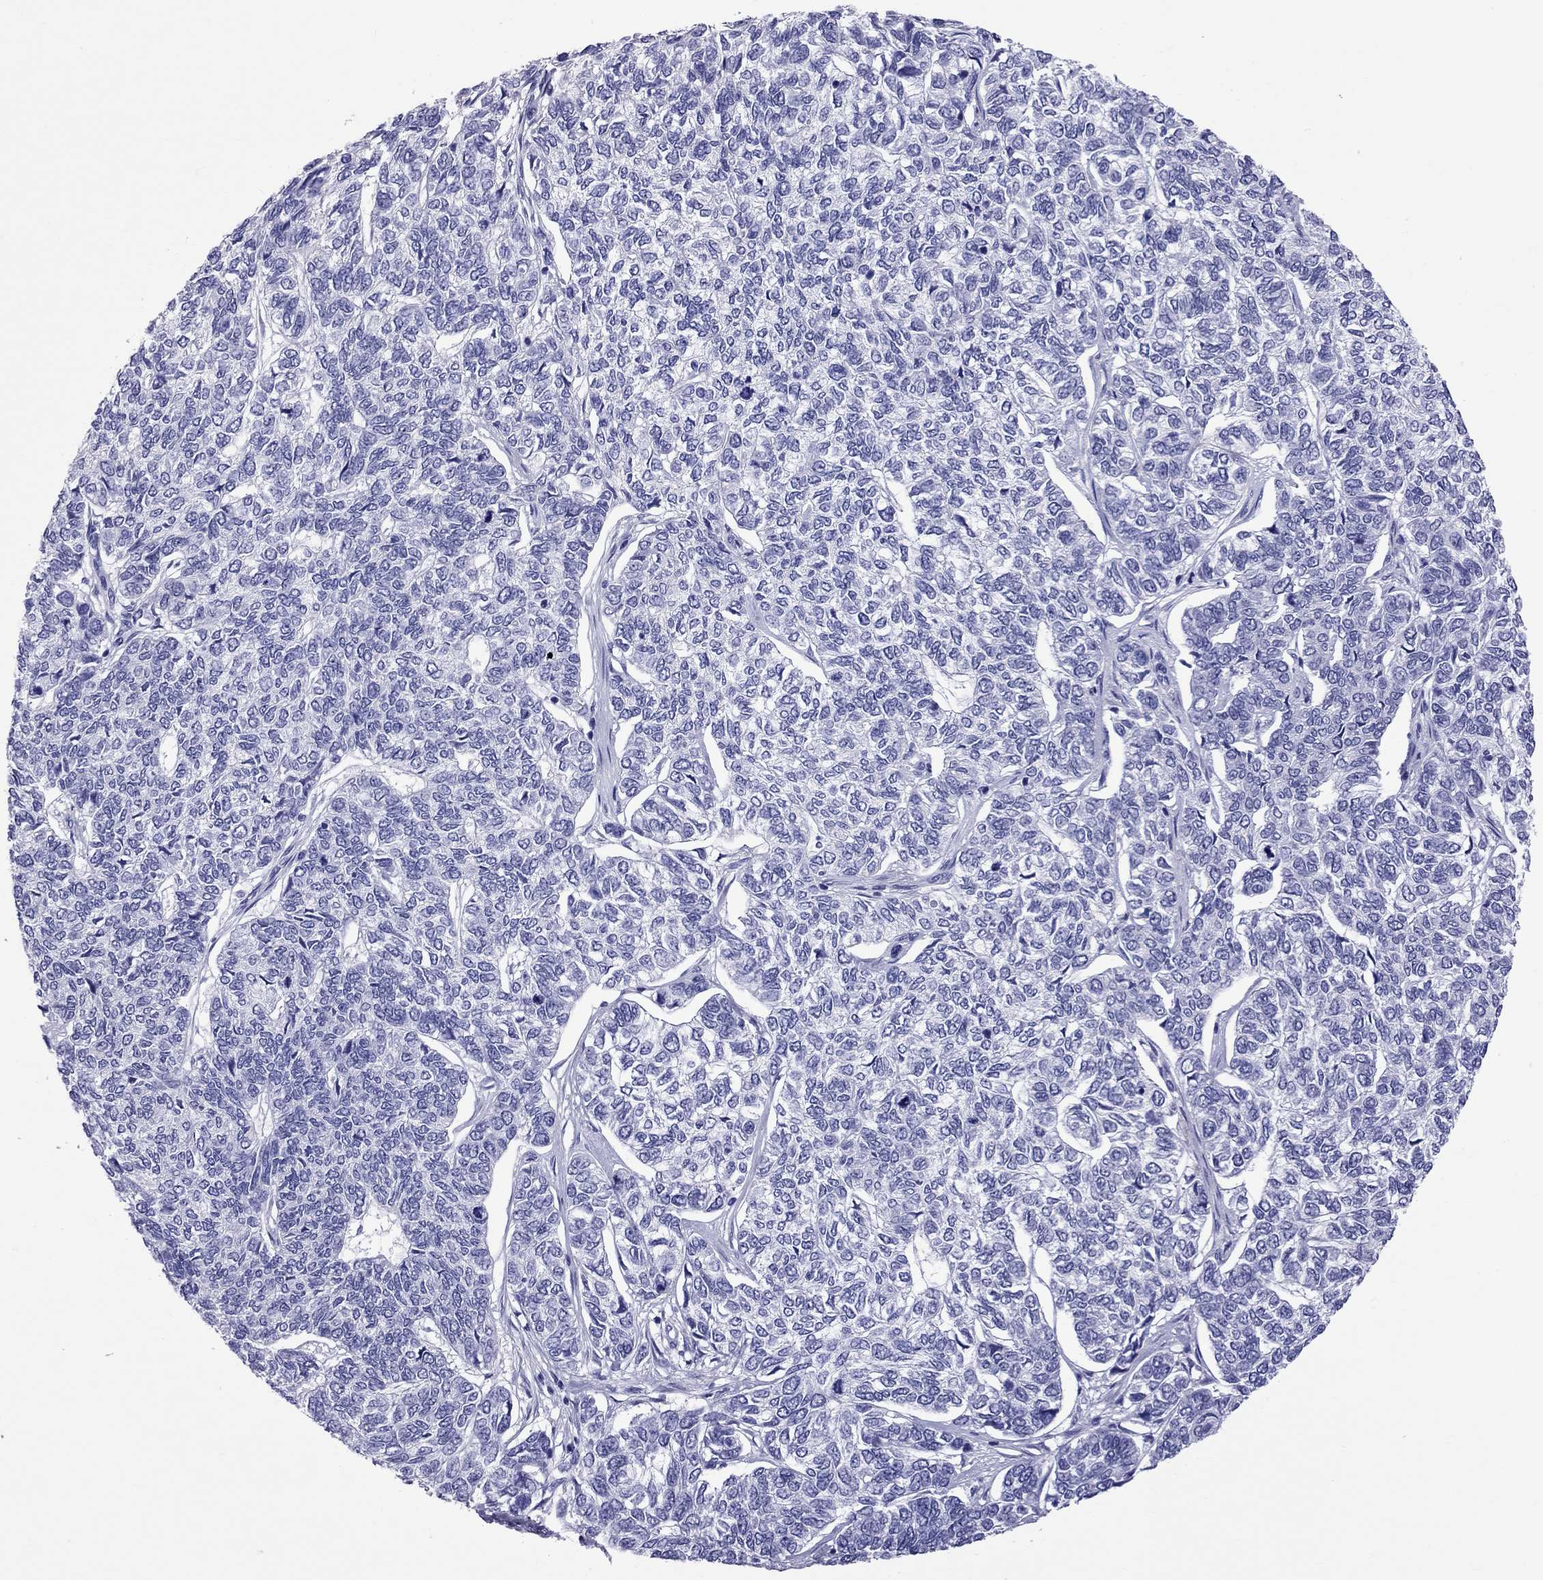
{"staining": {"intensity": "negative", "quantity": "none", "location": "none"}, "tissue": "skin cancer", "cell_type": "Tumor cells", "image_type": "cancer", "snomed": [{"axis": "morphology", "description": "Basal cell carcinoma"}, {"axis": "topography", "description": "Skin"}], "caption": "High power microscopy image of an immunohistochemistry histopathology image of skin cancer (basal cell carcinoma), revealing no significant expression in tumor cells.", "gene": "SCART1", "patient": {"sex": "female", "age": 65}}